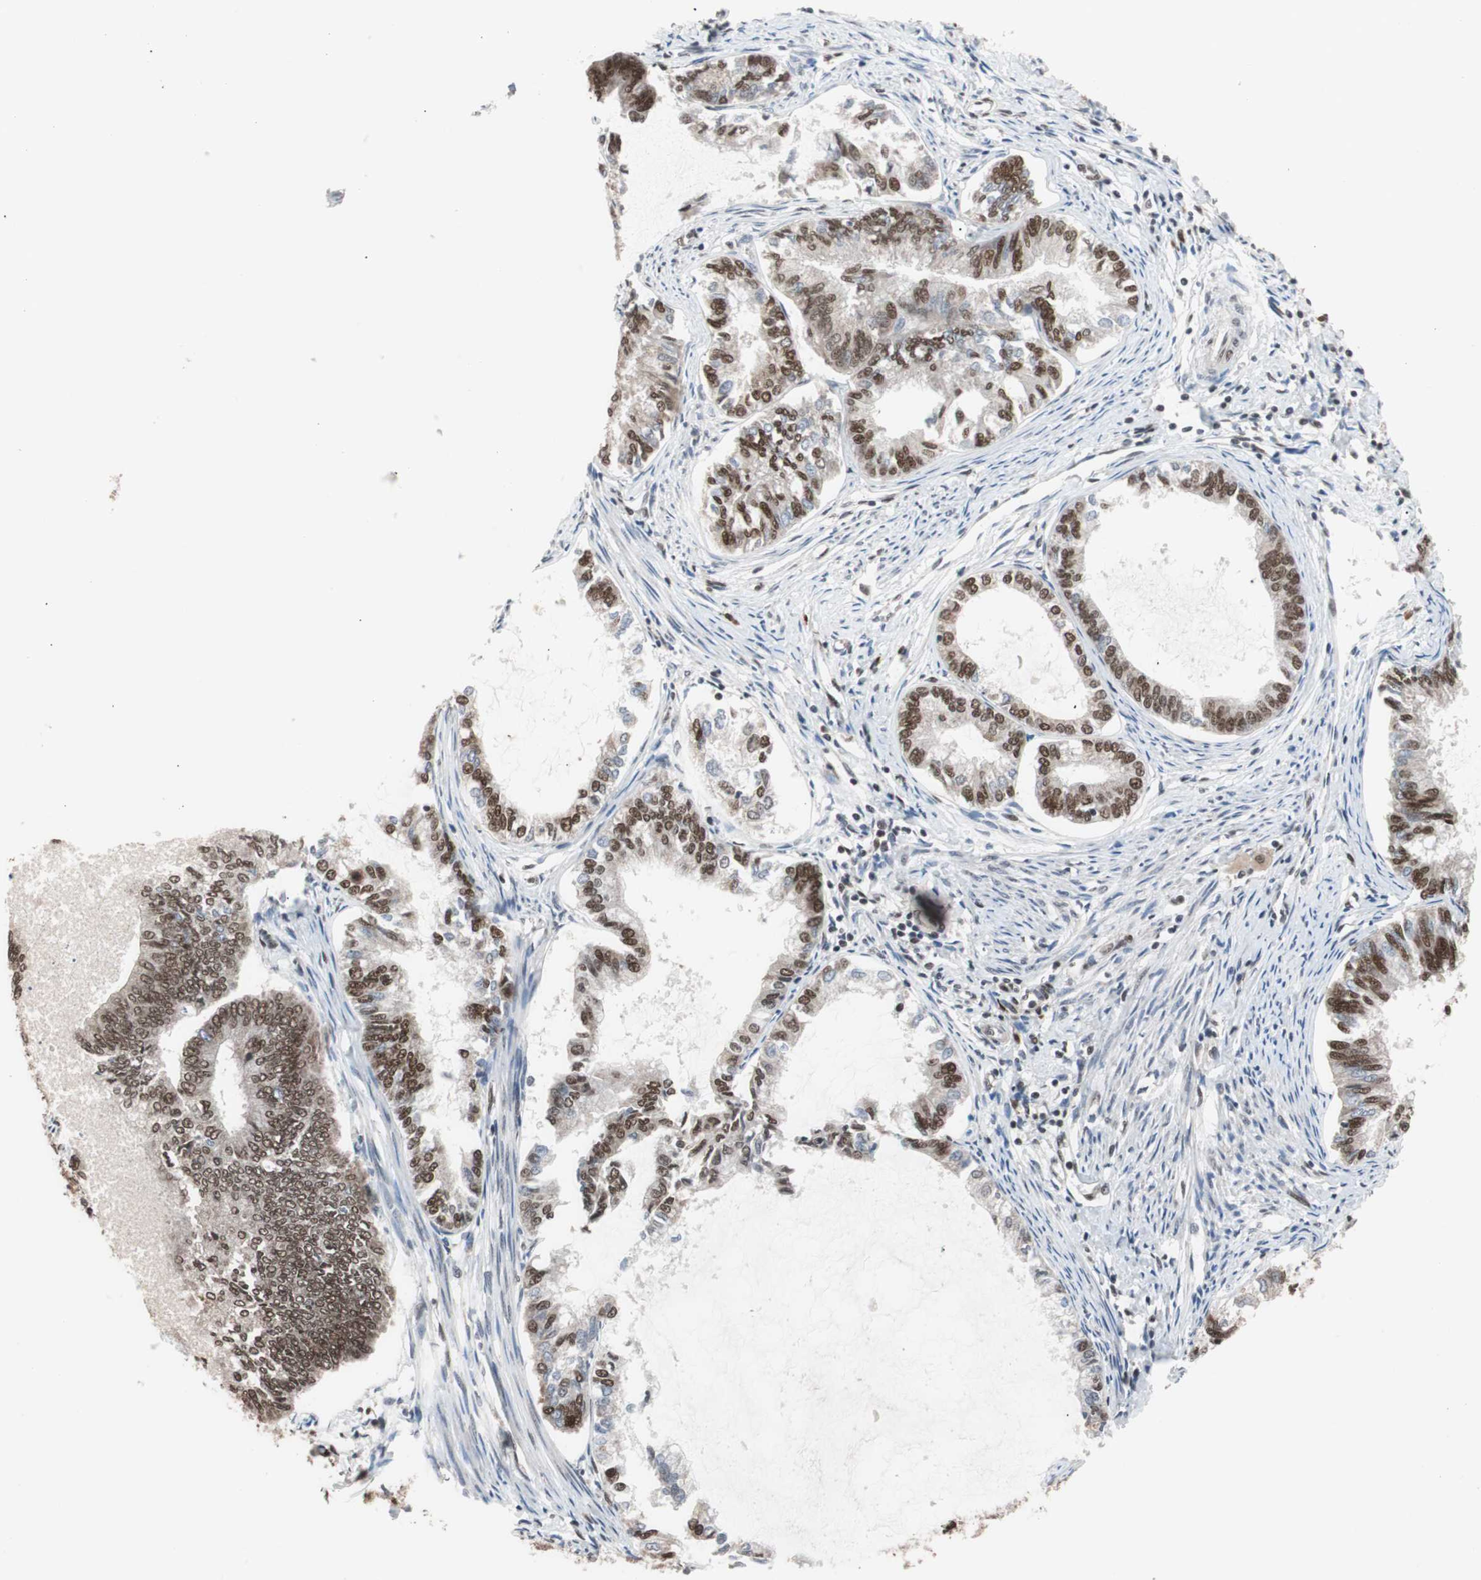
{"staining": {"intensity": "strong", "quantity": "25%-75%", "location": "nuclear"}, "tissue": "endometrial cancer", "cell_type": "Tumor cells", "image_type": "cancer", "snomed": [{"axis": "morphology", "description": "Adenocarcinoma, NOS"}, {"axis": "topography", "description": "Endometrium"}], "caption": "High-magnification brightfield microscopy of endometrial adenocarcinoma stained with DAB (3,3'-diaminobenzidine) (brown) and counterstained with hematoxylin (blue). tumor cells exhibit strong nuclear staining is present in about25%-75% of cells. The protein is shown in brown color, while the nuclei are stained blue.", "gene": "CHAMP1", "patient": {"sex": "female", "age": 86}}